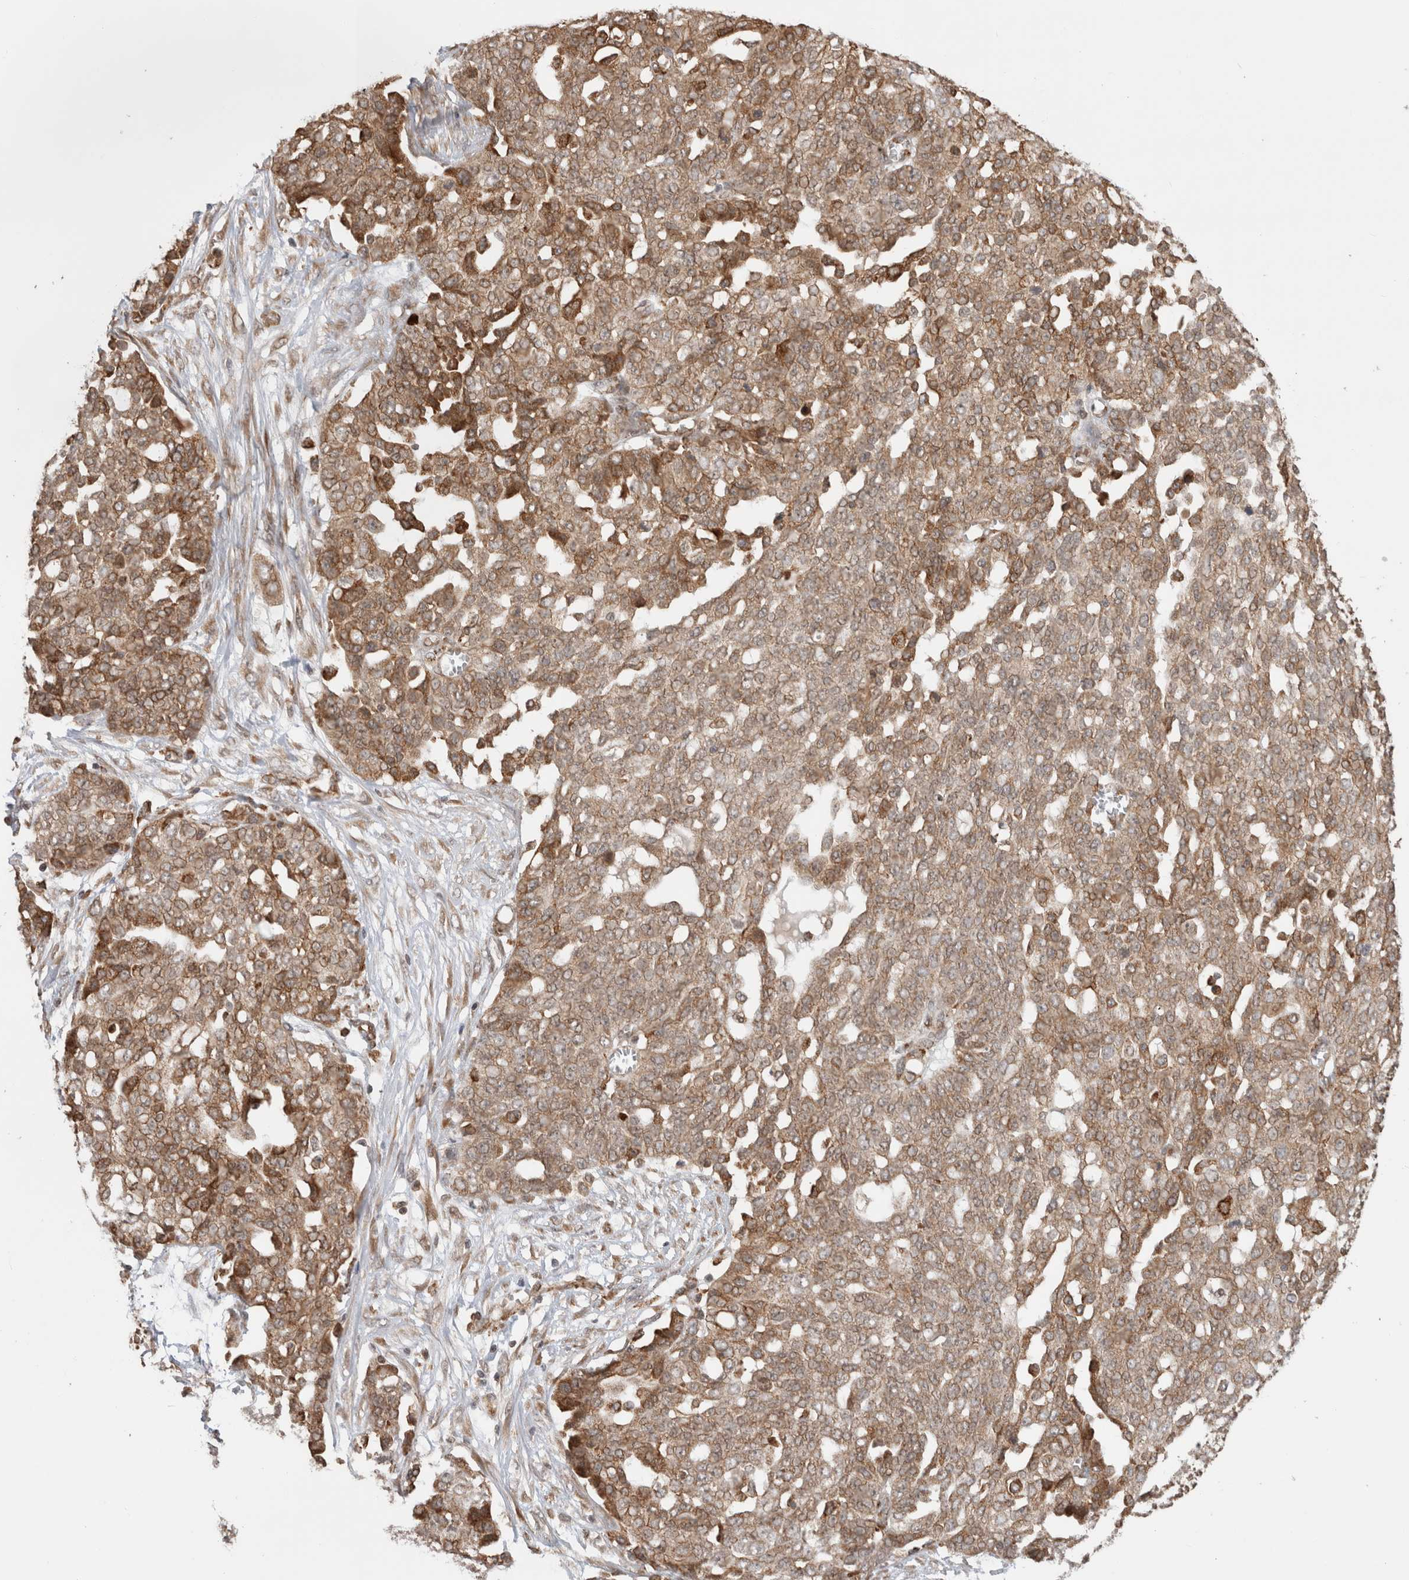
{"staining": {"intensity": "moderate", "quantity": ">75%", "location": "cytoplasmic/membranous"}, "tissue": "ovarian cancer", "cell_type": "Tumor cells", "image_type": "cancer", "snomed": [{"axis": "morphology", "description": "Cystadenocarcinoma, serous, NOS"}, {"axis": "topography", "description": "Soft tissue"}, {"axis": "topography", "description": "Ovary"}], "caption": "Brown immunohistochemical staining in human ovarian serous cystadenocarcinoma displays moderate cytoplasmic/membranous positivity in about >75% of tumor cells. Ihc stains the protein of interest in brown and the nuclei are stained blue.", "gene": "MS4A7", "patient": {"sex": "female", "age": 57}}